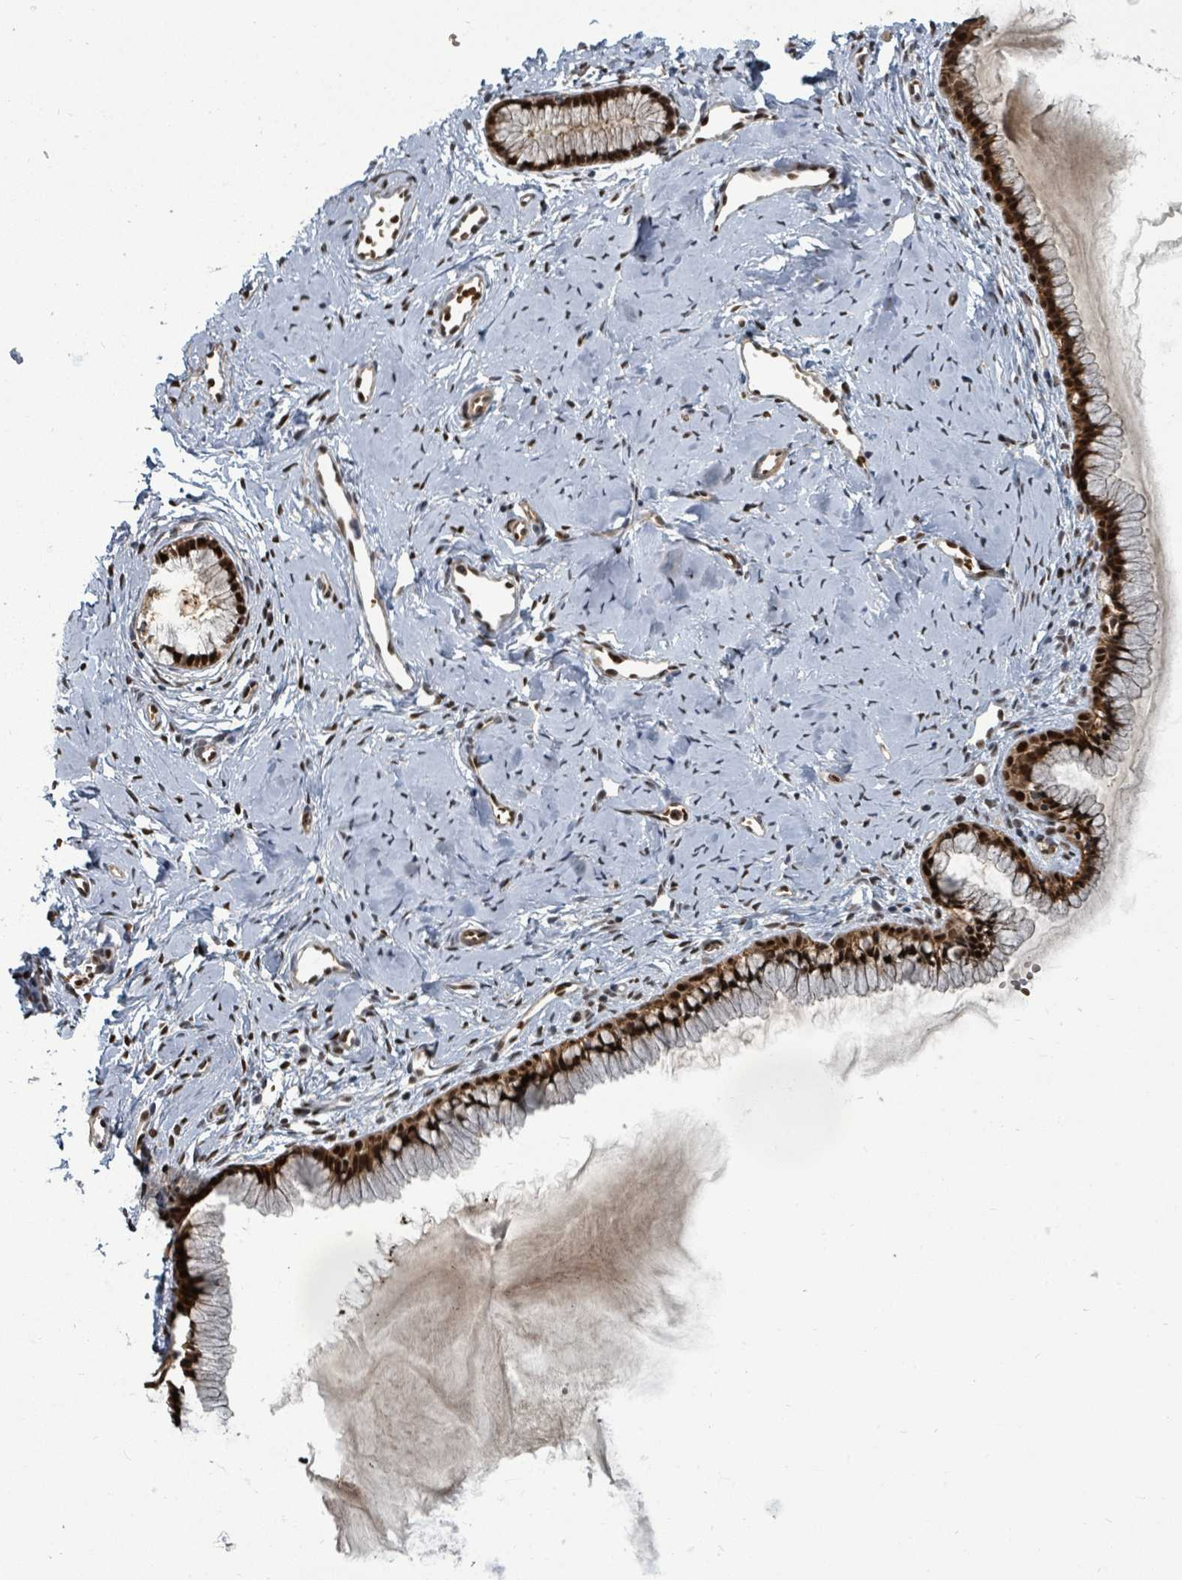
{"staining": {"intensity": "strong", "quantity": ">75%", "location": "cytoplasmic/membranous,nuclear"}, "tissue": "cervix", "cell_type": "Glandular cells", "image_type": "normal", "snomed": [{"axis": "morphology", "description": "Normal tissue, NOS"}, {"axis": "topography", "description": "Cervix"}], "caption": "This is a histology image of immunohistochemistry (IHC) staining of normal cervix, which shows strong staining in the cytoplasmic/membranous,nuclear of glandular cells.", "gene": "TRDMT1", "patient": {"sex": "female", "age": 40}}